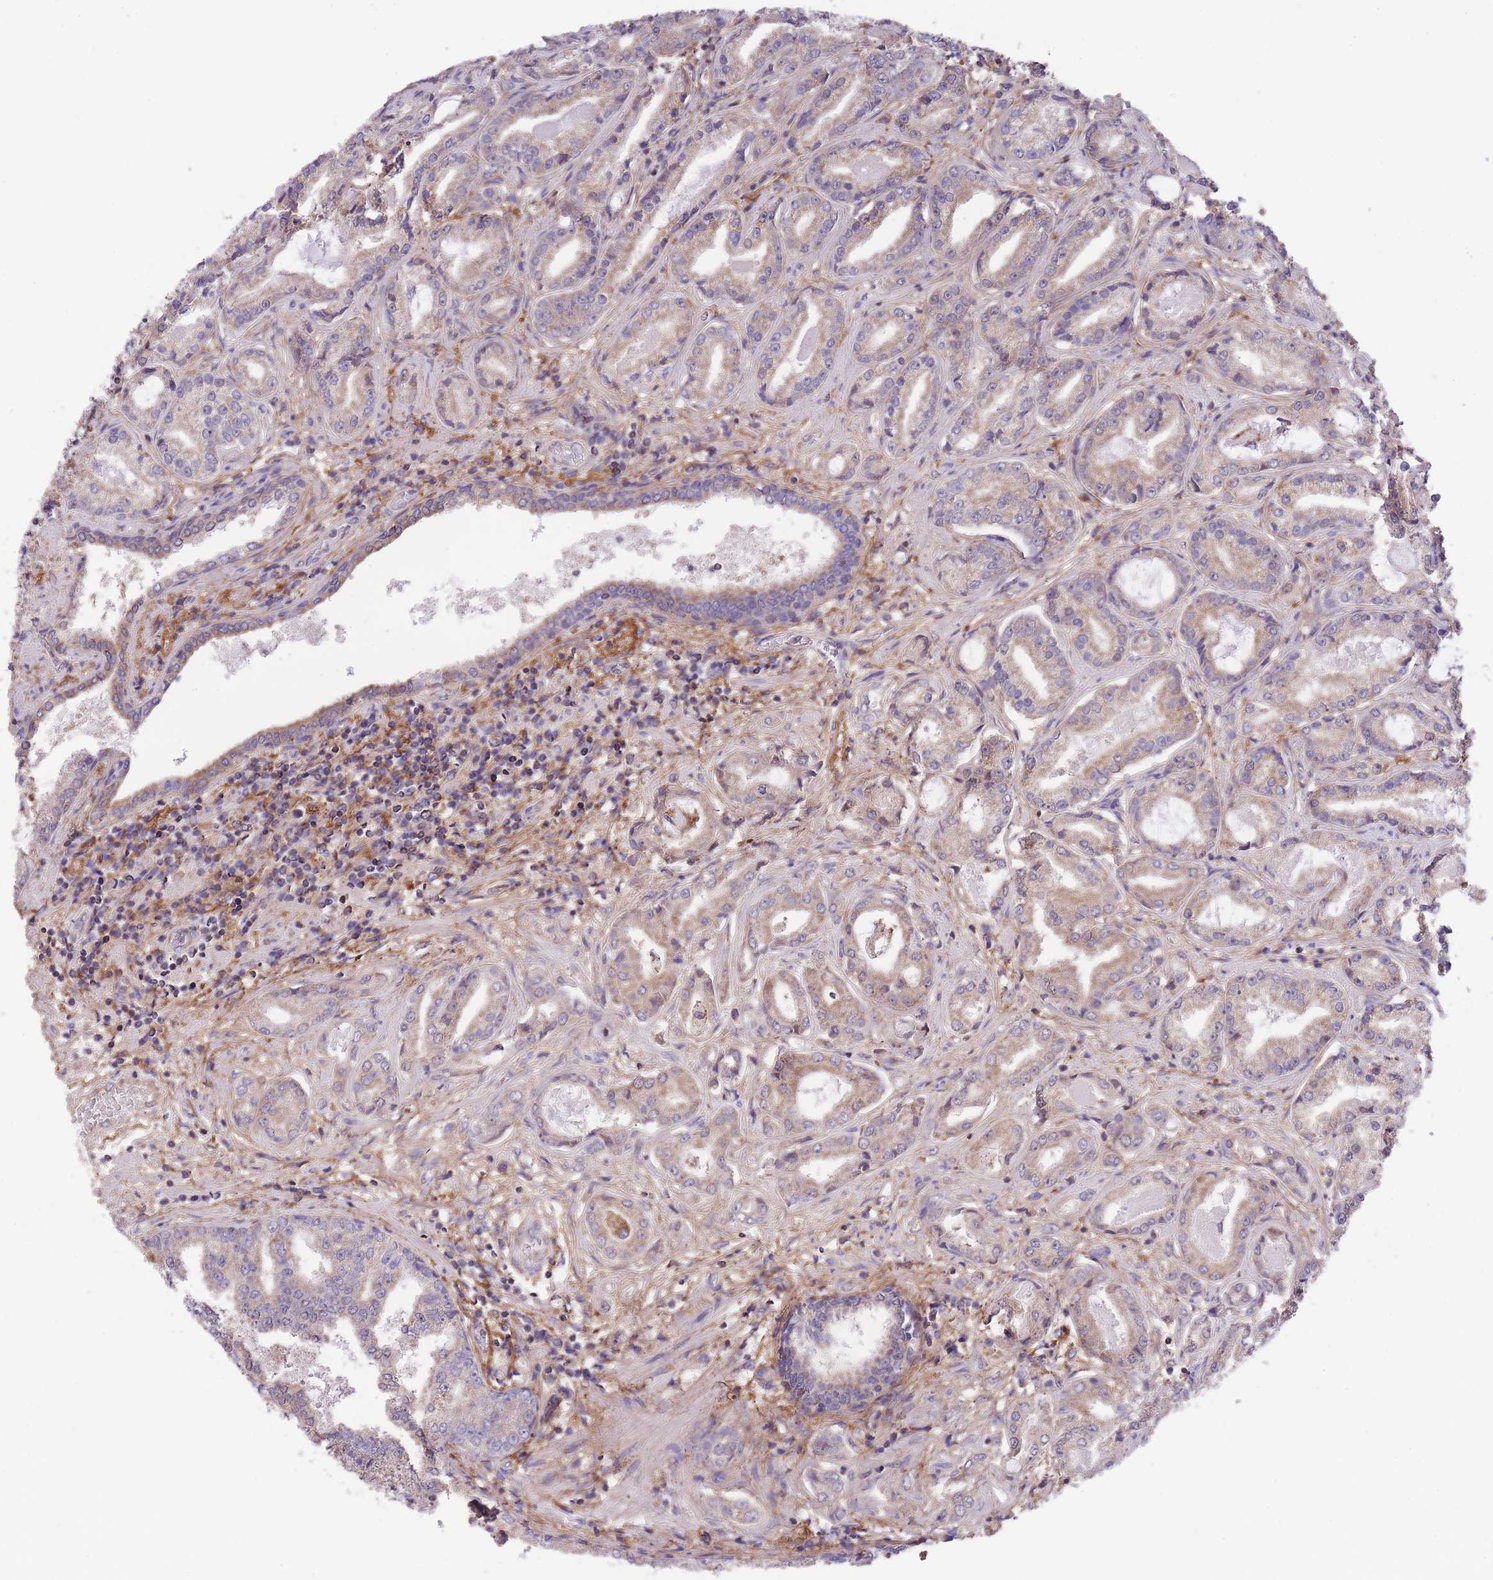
{"staining": {"intensity": "weak", "quantity": ">75%", "location": "cytoplasmic/membranous"}, "tissue": "prostate cancer", "cell_type": "Tumor cells", "image_type": "cancer", "snomed": [{"axis": "morphology", "description": "Adenocarcinoma, High grade"}, {"axis": "topography", "description": "Prostate"}], "caption": "Prostate cancer (adenocarcinoma (high-grade)) stained for a protein shows weak cytoplasmic/membranous positivity in tumor cells.", "gene": "ST3GAL3", "patient": {"sex": "male", "age": 68}}